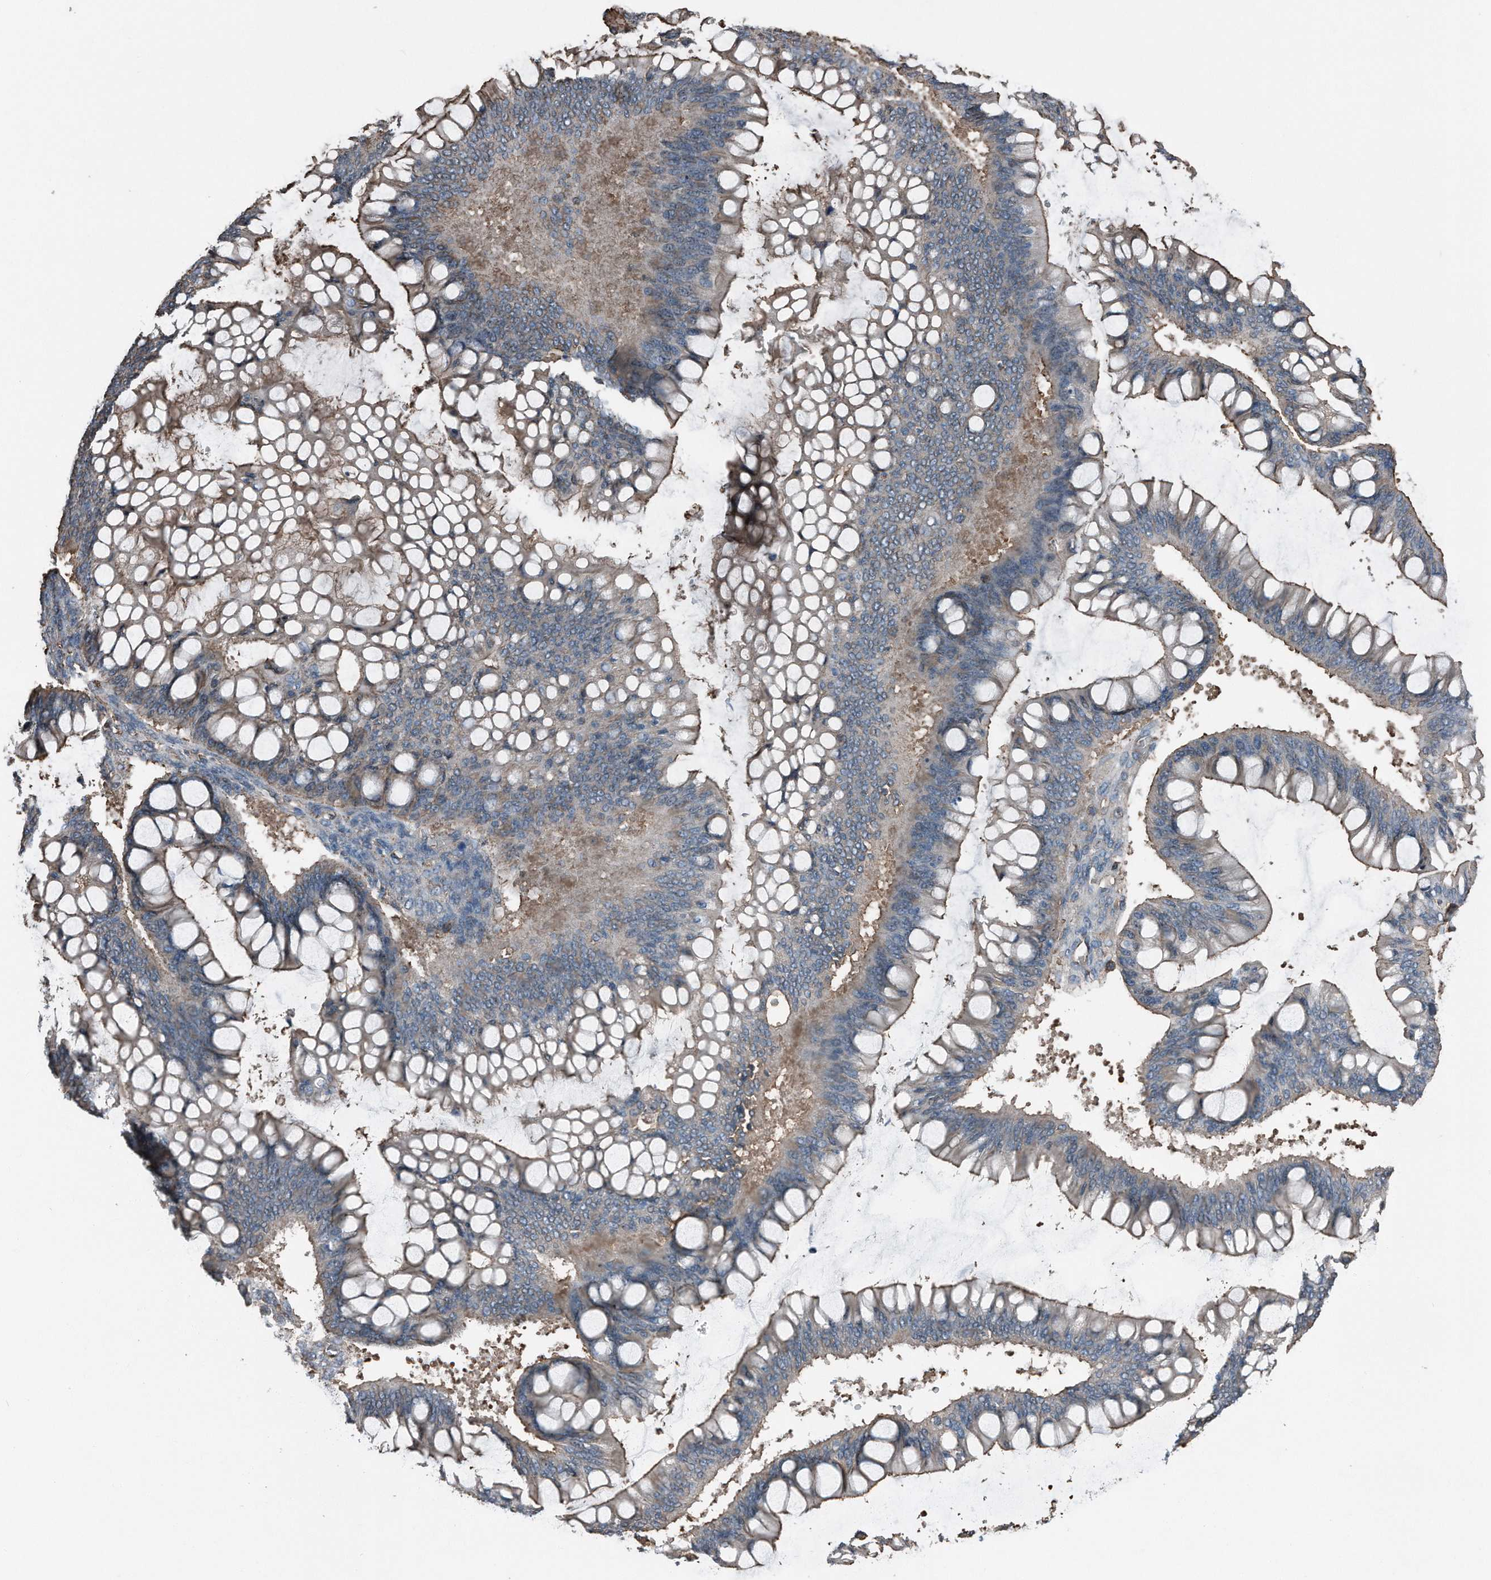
{"staining": {"intensity": "moderate", "quantity": "25%-75%", "location": "cytoplasmic/membranous"}, "tissue": "ovarian cancer", "cell_type": "Tumor cells", "image_type": "cancer", "snomed": [{"axis": "morphology", "description": "Cystadenocarcinoma, mucinous, NOS"}, {"axis": "topography", "description": "Ovary"}], "caption": "Moderate cytoplasmic/membranous staining is identified in about 25%-75% of tumor cells in ovarian cancer (mucinous cystadenocarcinoma). The staining was performed using DAB (3,3'-diaminobenzidine), with brown indicating positive protein expression. Nuclei are stained blue with hematoxylin.", "gene": "RSPO3", "patient": {"sex": "female", "age": 73}}